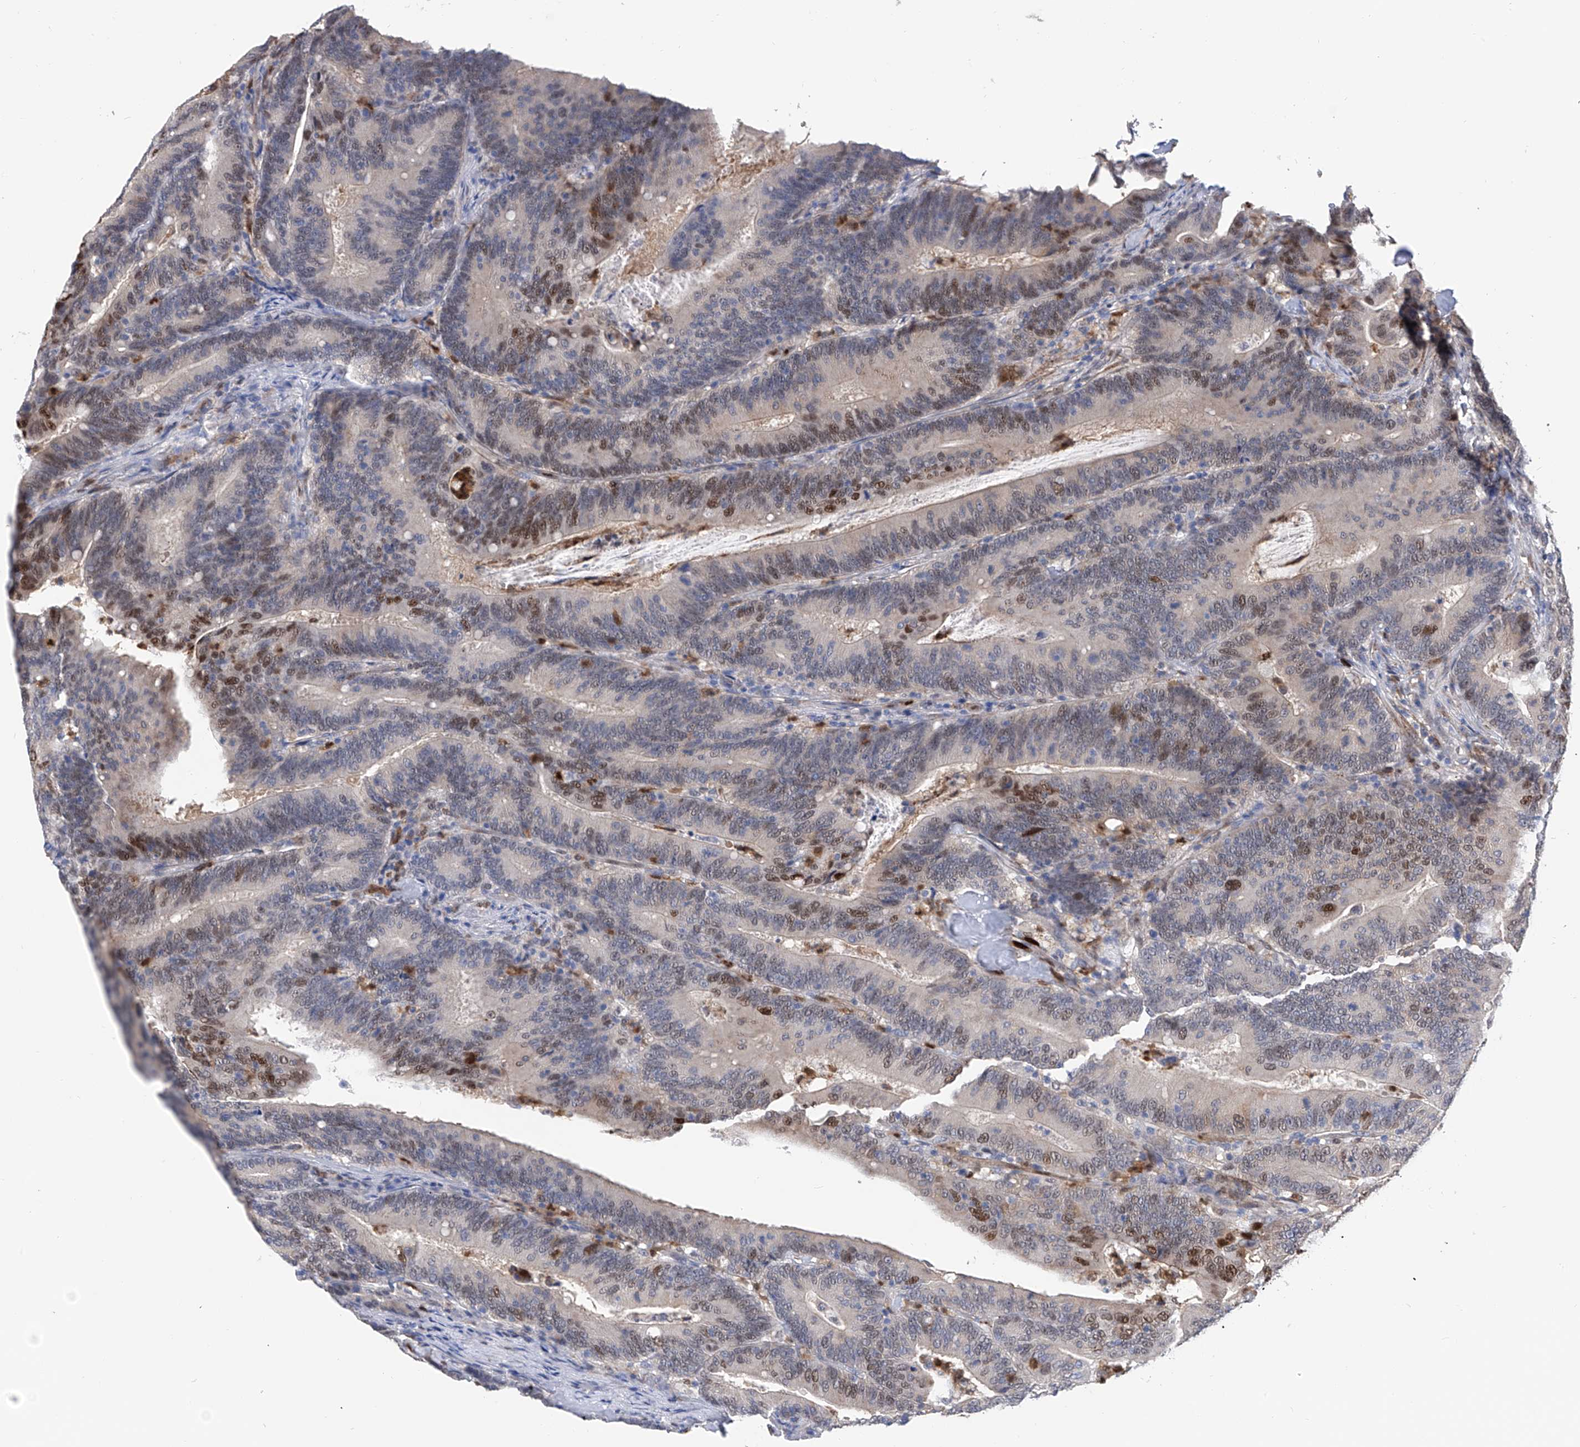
{"staining": {"intensity": "moderate", "quantity": "<25%", "location": "nuclear"}, "tissue": "colorectal cancer", "cell_type": "Tumor cells", "image_type": "cancer", "snomed": [{"axis": "morphology", "description": "Adenocarcinoma, NOS"}, {"axis": "topography", "description": "Colon"}], "caption": "The photomicrograph demonstrates staining of colorectal cancer (adenocarcinoma), revealing moderate nuclear protein staining (brown color) within tumor cells.", "gene": "PHF20", "patient": {"sex": "female", "age": 66}}